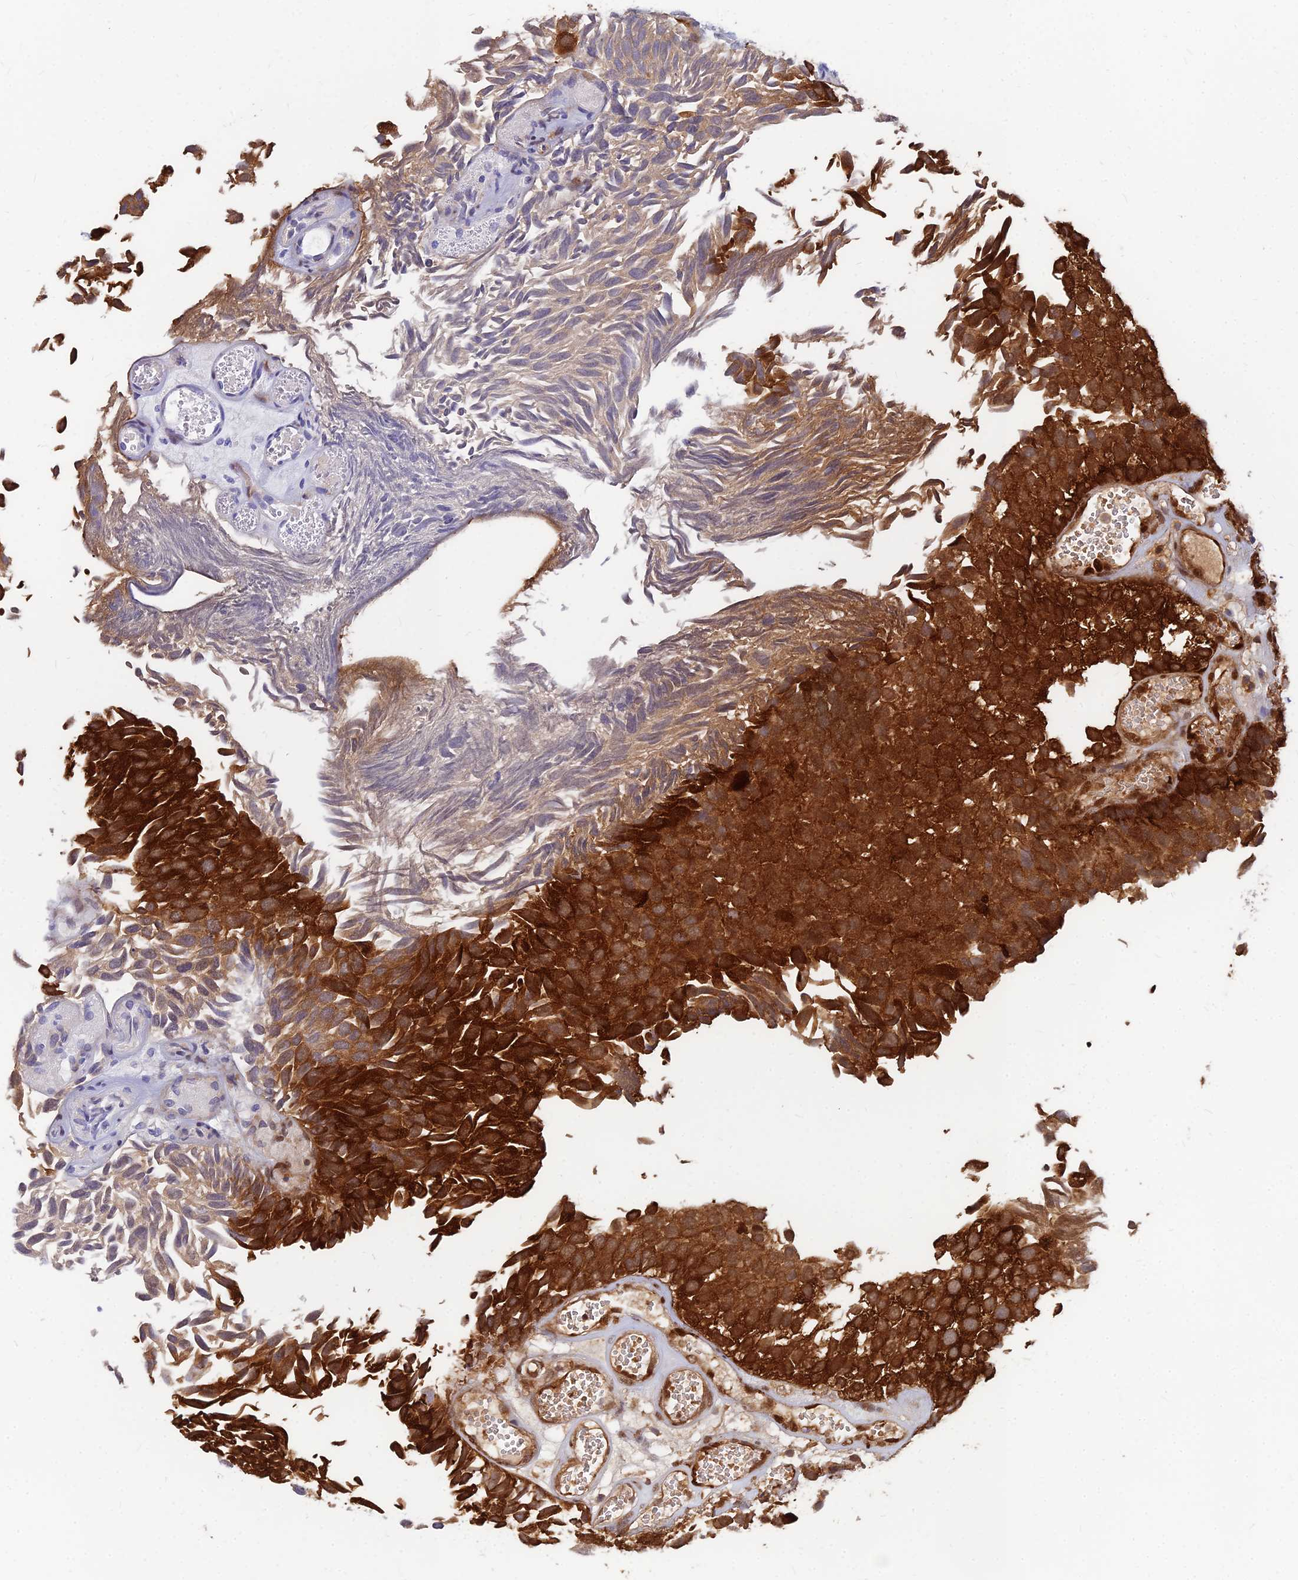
{"staining": {"intensity": "strong", "quantity": ">75%", "location": "cytoplasmic/membranous"}, "tissue": "urothelial cancer", "cell_type": "Tumor cells", "image_type": "cancer", "snomed": [{"axis": "morphology", "description": "Urothelial carcinoma, Low grade"}, {"axis": "topography", "description": "Urinary bladder"}], "caption": "The immunohistochemical stain shows strong cytoplasmic/membranous expression in tumor cells of low-grade urothelial carcinoma tissue. Immunohistochemistry (ihc) stains the protein in brown and the nuclei are stained blue.", "gene": "CCT6B", "patient": {"sex": "male", "age": 89}}